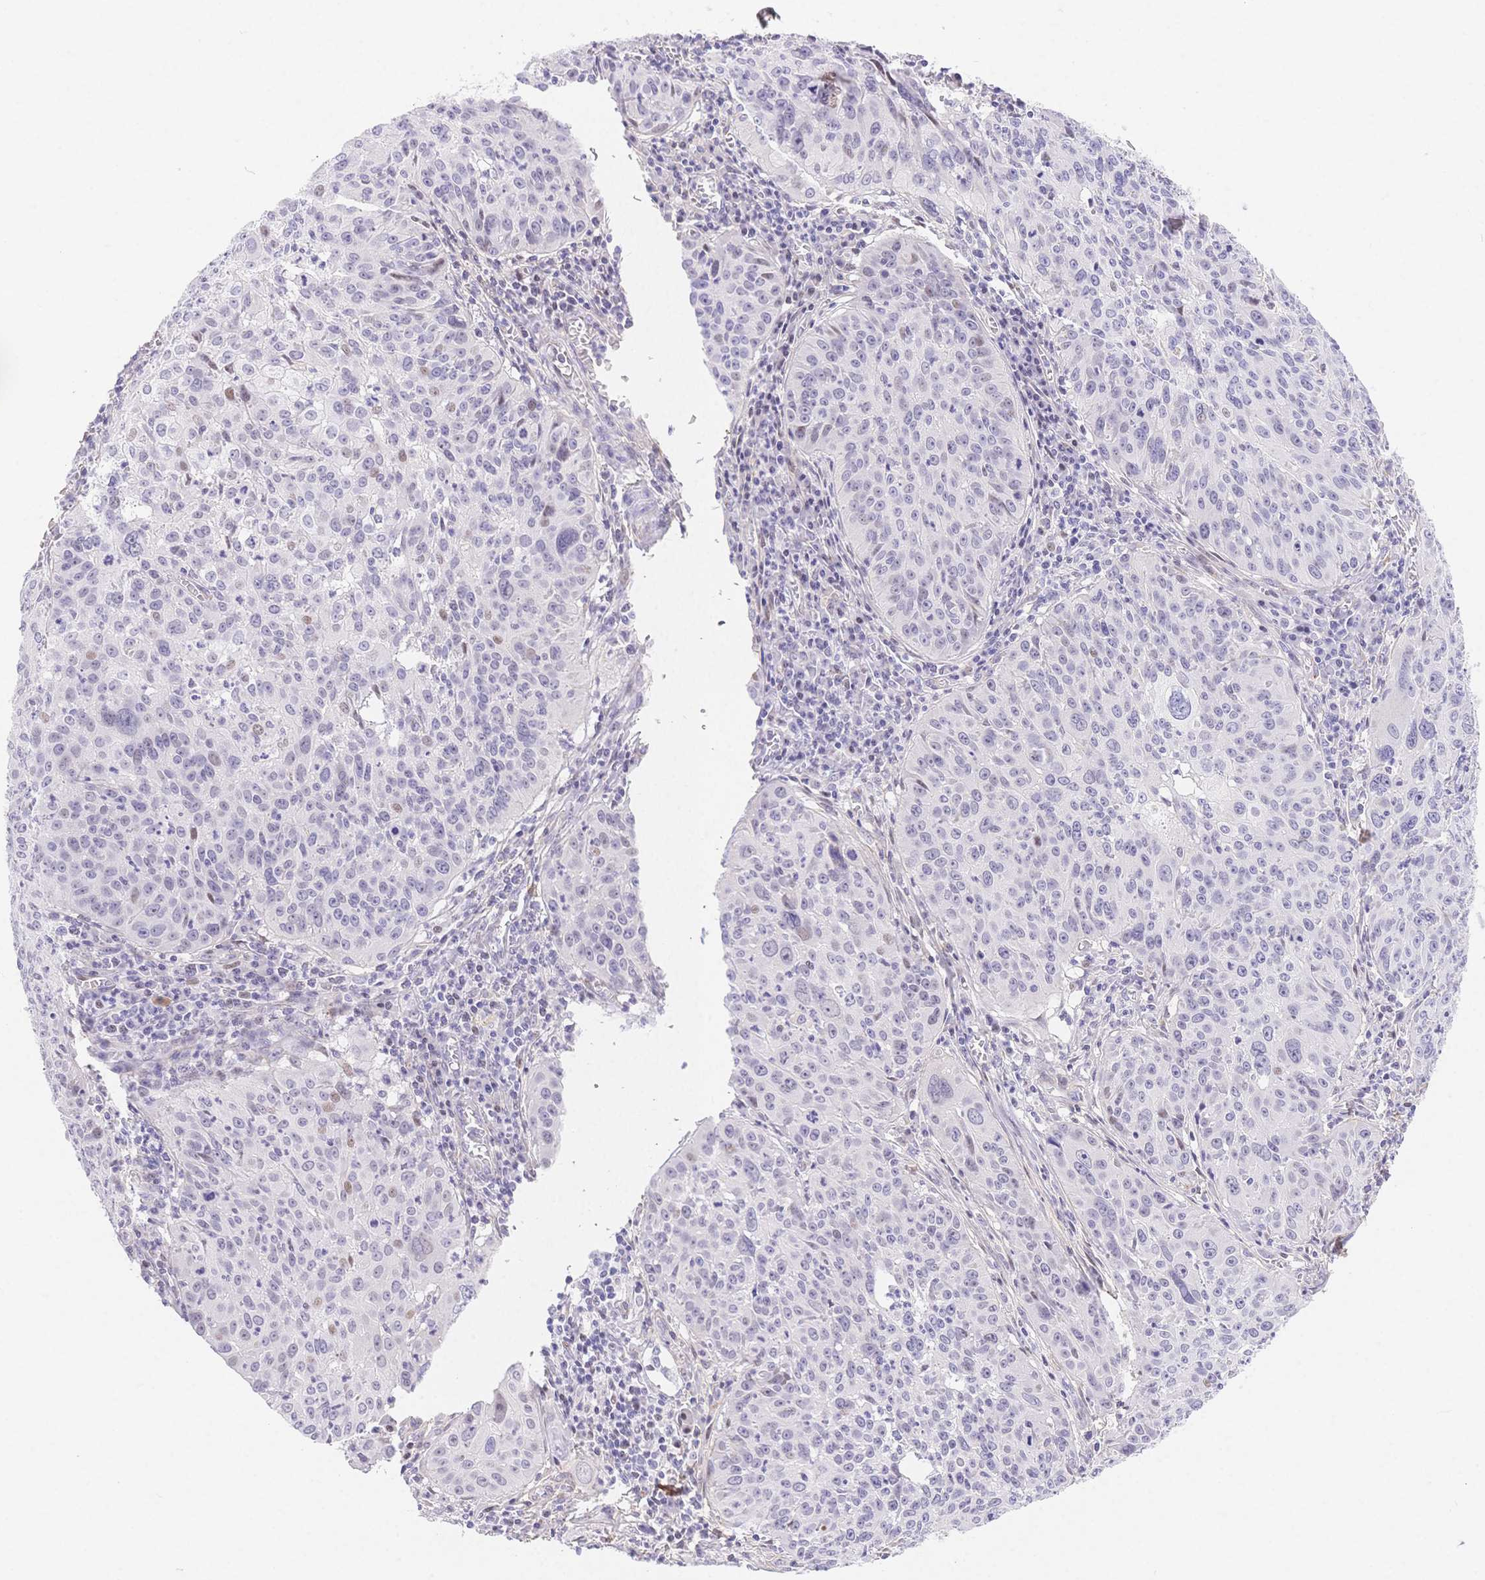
{"staining": {"intensity": "weak", "quantity": "<25%", "location": "nuclear"}, "tissue": "cervical cancer", "cell_type": "Tumor cells", "image_type": "cancer", "snomed": [{"axis": "morphology", "description": "Squamous cell carcinoma, NOS"}, {"axis": "topography", "description": "Cervix"}], "caption": "Histopathology image shows no significant protein staining in tumor cells of cervical cancer (squamous cell carcinoma). (Brightfield microscopy of DAB IHC at high magnification).", "gene": "PDZD2", "patient": {"sex": "female", "age": 31}}